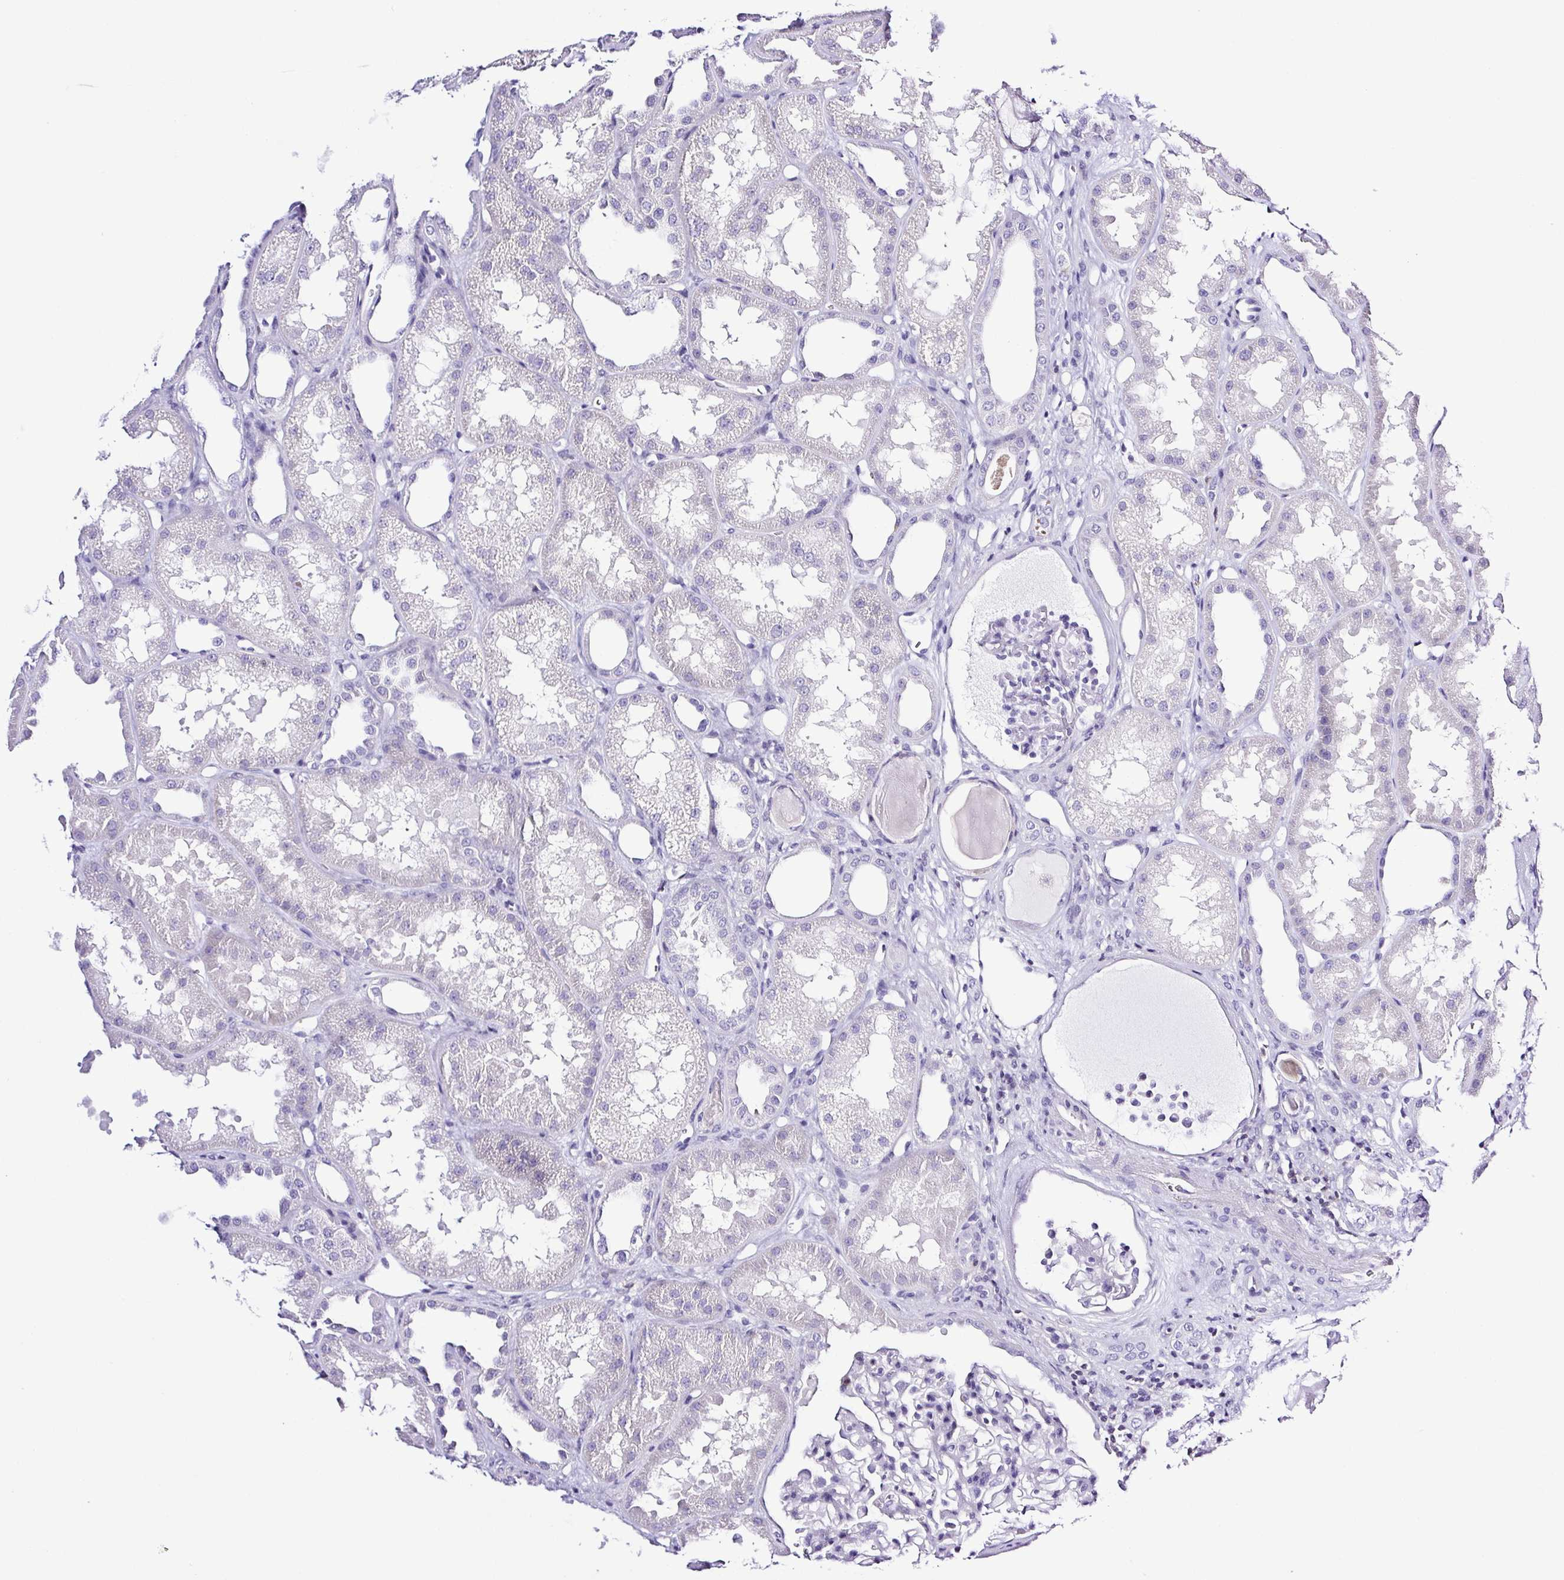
{"staining": {"intensity": "negative", "quantity": "none", "location": "none"}, "tissue": "kidney", "cell_type": "Cells in glomeruli", "image_type": "normal", "snomed": [{"axis": "morphology", "description": "Normal tissue, NOS"}, {"axis": "topography", "description": "Kidney"}], "caption": "Immunohistochemistry micrograph of benign human kidney stained for a protein (brown), which shows no staining in cells in glomeruli.", "gene": "SYNPR", "patient": {"sex": "male", "age": 61}}